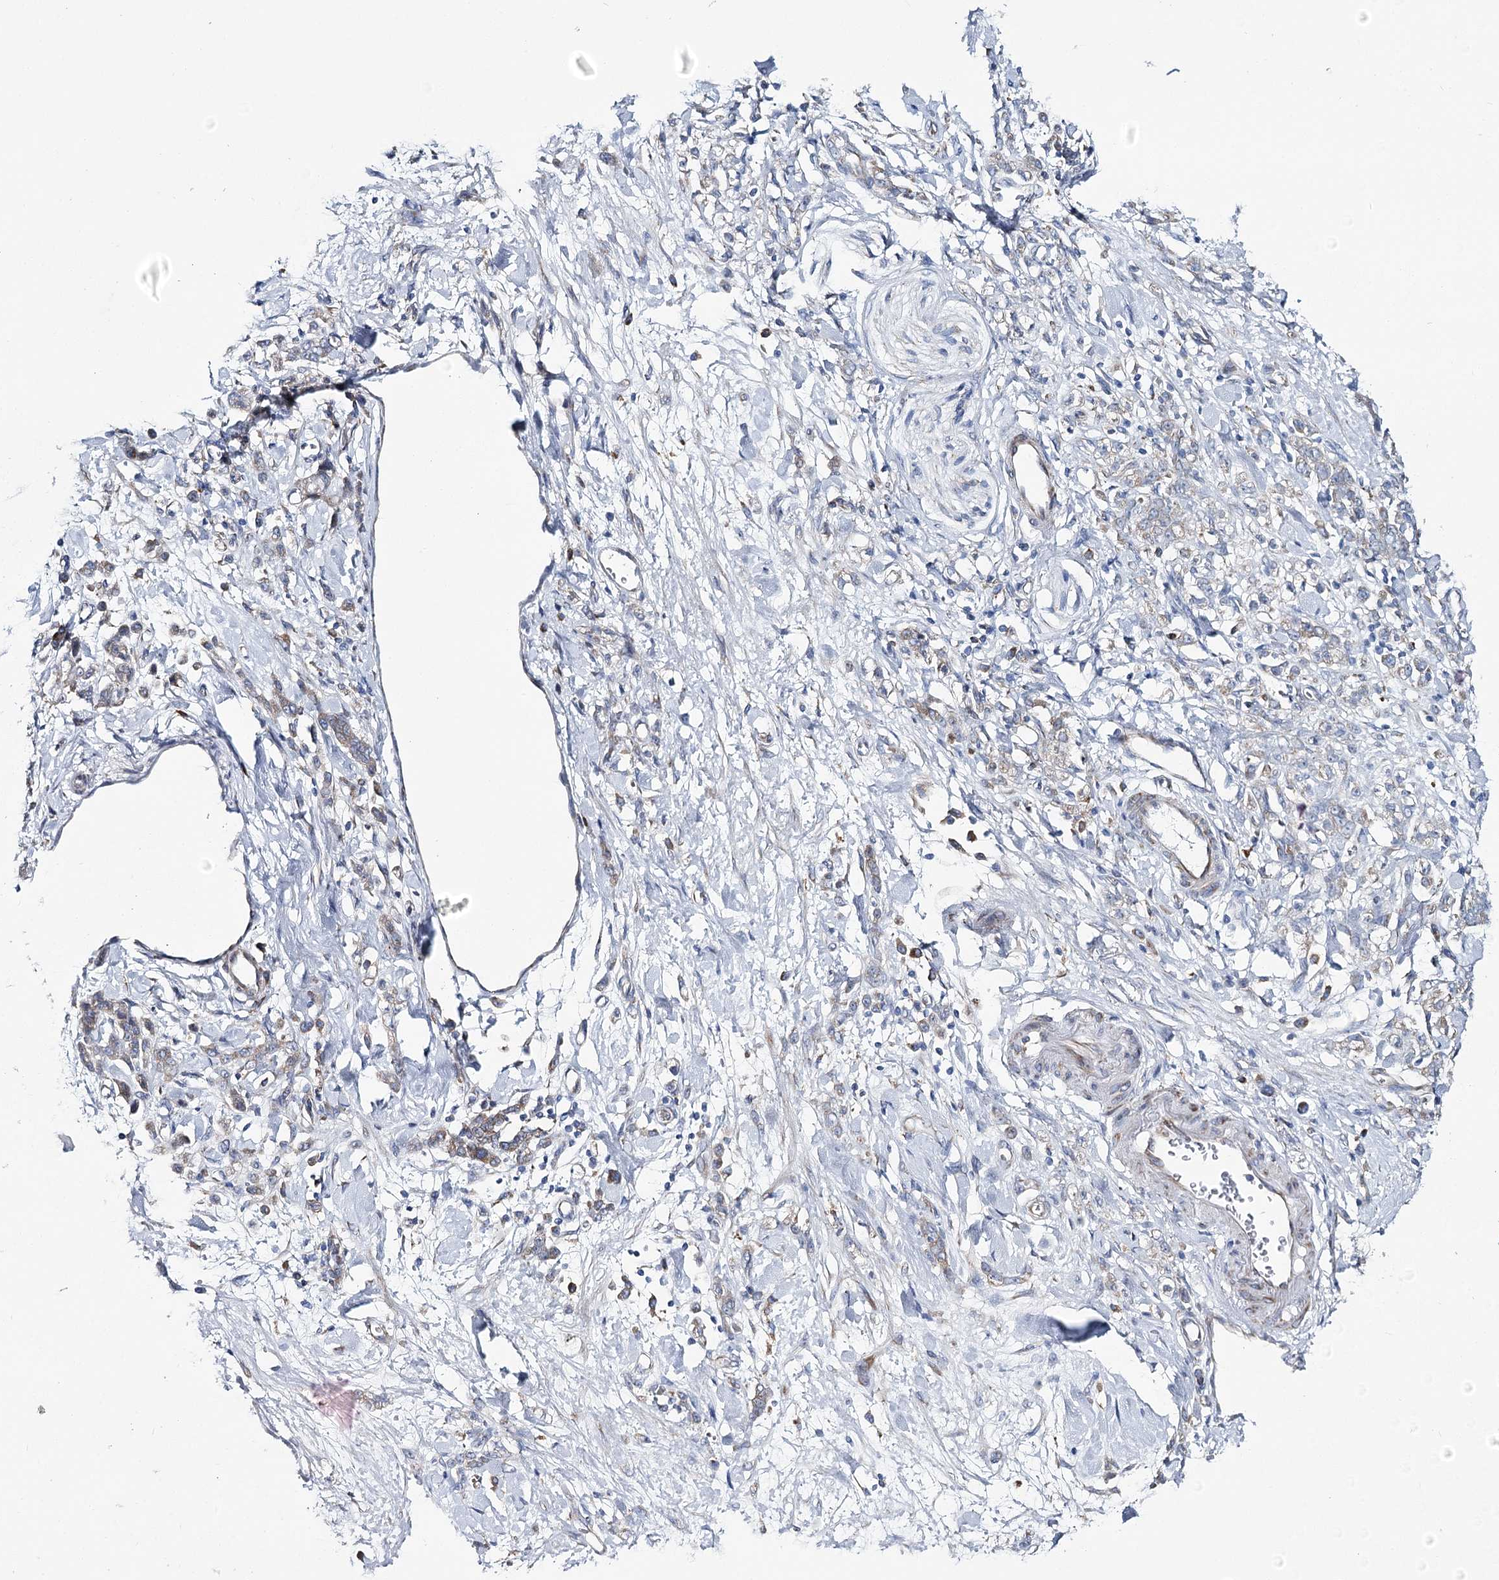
{"staining": {"intensity": "weak", "quantity": "25%-75%", "location": "cytoplasmic/membranous"}, "tissue": "stomach cancer", "cell_type": "Tumor cells", "image_type": "cancer", "snomed": [{"axis": "morphology", "description": "Normal tissue, NOS"}, {"axis": "morphology", "description": "Adenocarcinoma, NOS"}, {"axis": "topography", "description": "Stomach"}], "caption": "Immunohistochemistry photomicrograph of stomach cancer (adenocarcinoma) stained for a protein (brown), which reveals low levels of weak cytoplasmic/membranous expression in approximately 25%-75% of tumor cells.", "gene": "THUMPD3", "patient": {"sex": "male", "age": 82}}